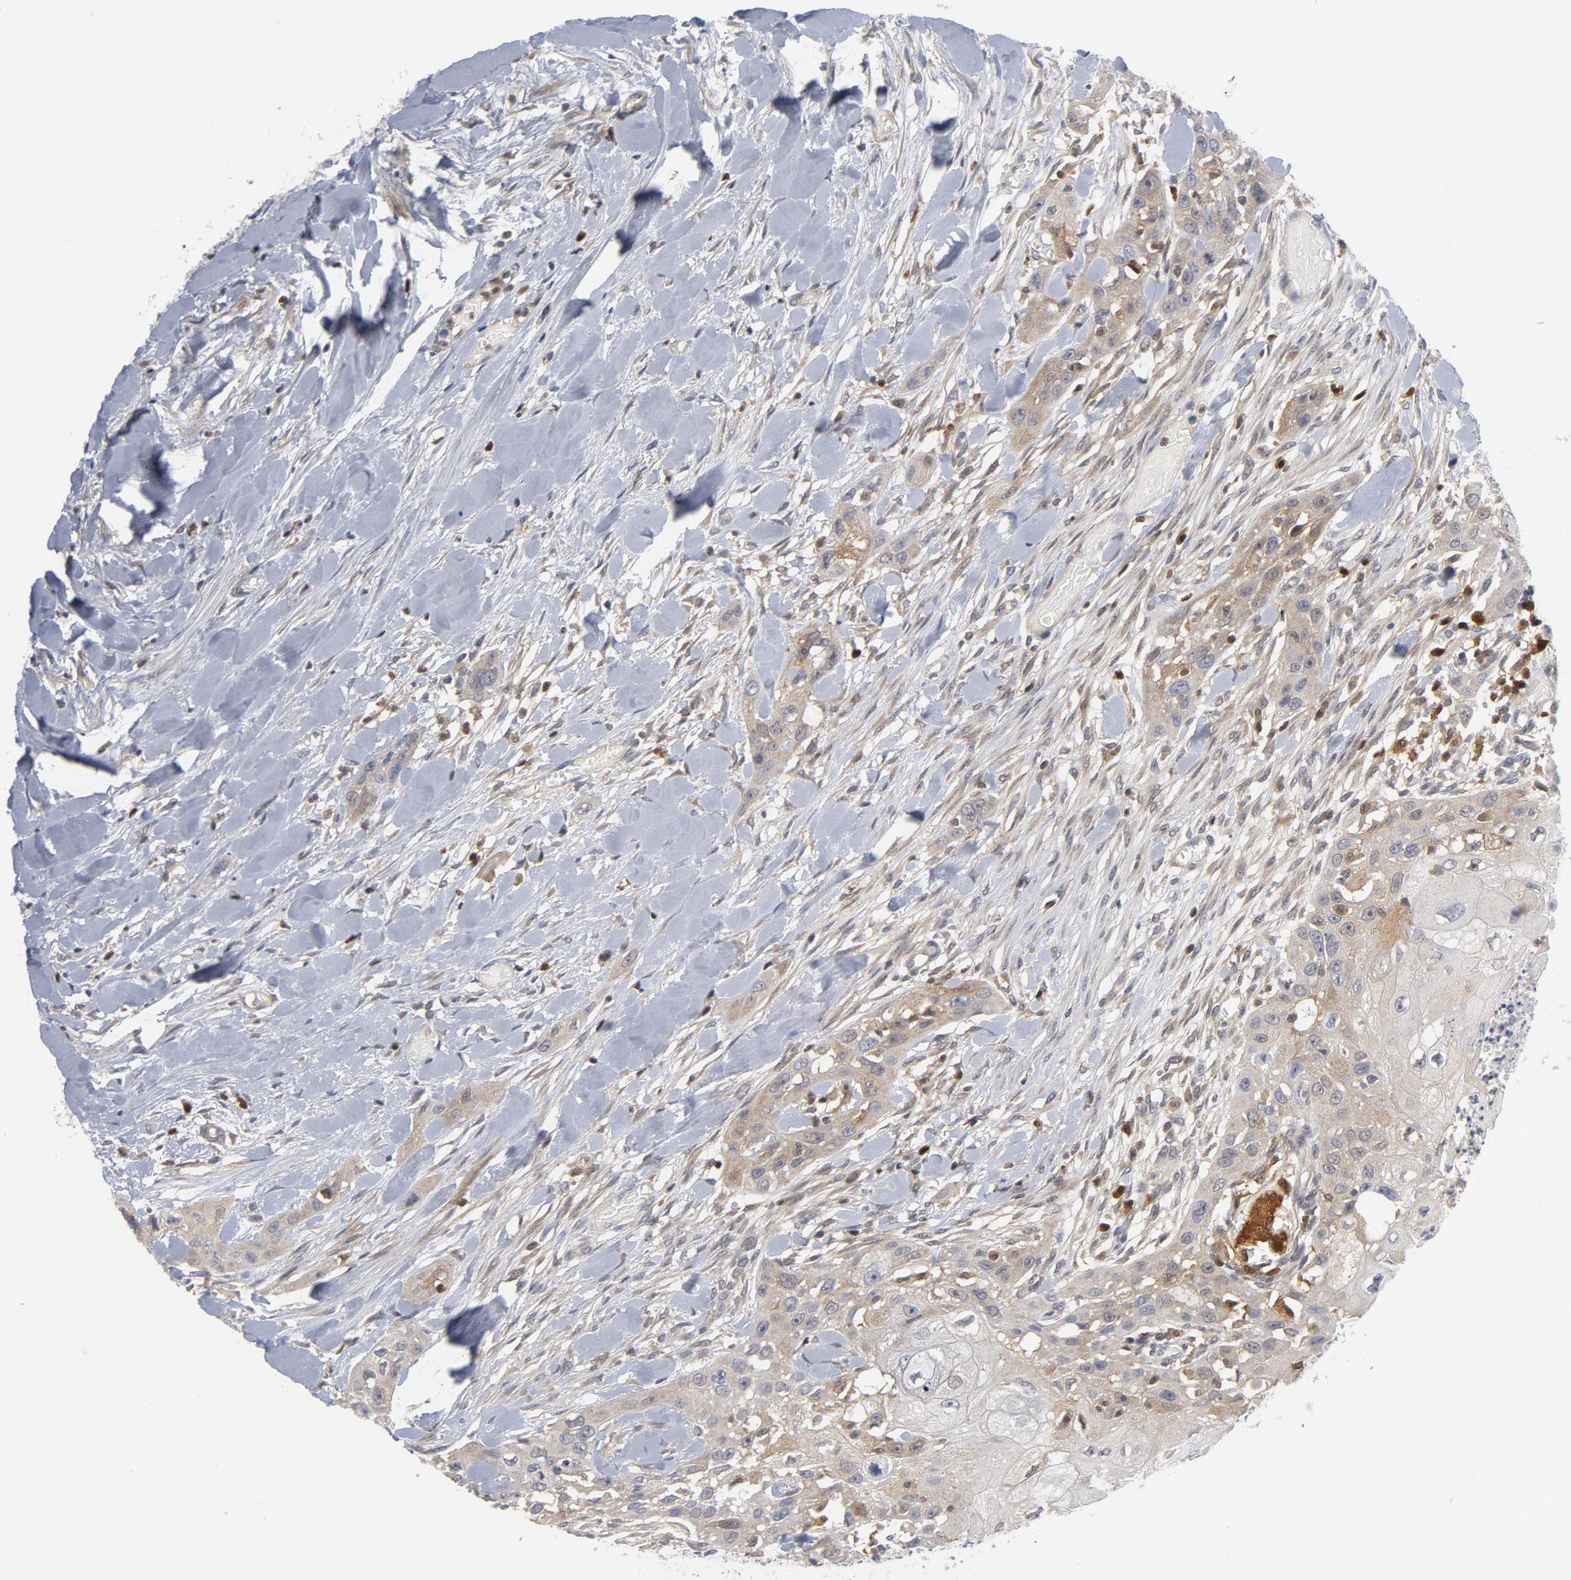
{"staining": {"intensity": "weak", "quantity": "25%-75%", "location": "cytoplasmic/membranous"}, "tissue": "head and neck cancer", "cell_type": "Tumor cells", "image_type": "cancer", "snomed": [{"axis": "morphology", "description": "Neoplasm, malignant, NOS"}, {"axis": "topography", "description": "Salivary gland"}, {"axis": "topography", "description": "Head-Neck"}], "caption": "Tumor cells reveal low levels of weak cytoplasmic/membranous staining in about 25%-75% of cells in human head and neck cancer. The staining was performed using DAB (3,3'-diaminobenzidine), with brown indicating positive protein expression. Nuclei are stained blue with hematoxylin.", "gene": "TRADD", "patient": {"sex": "male", "age": 43}}